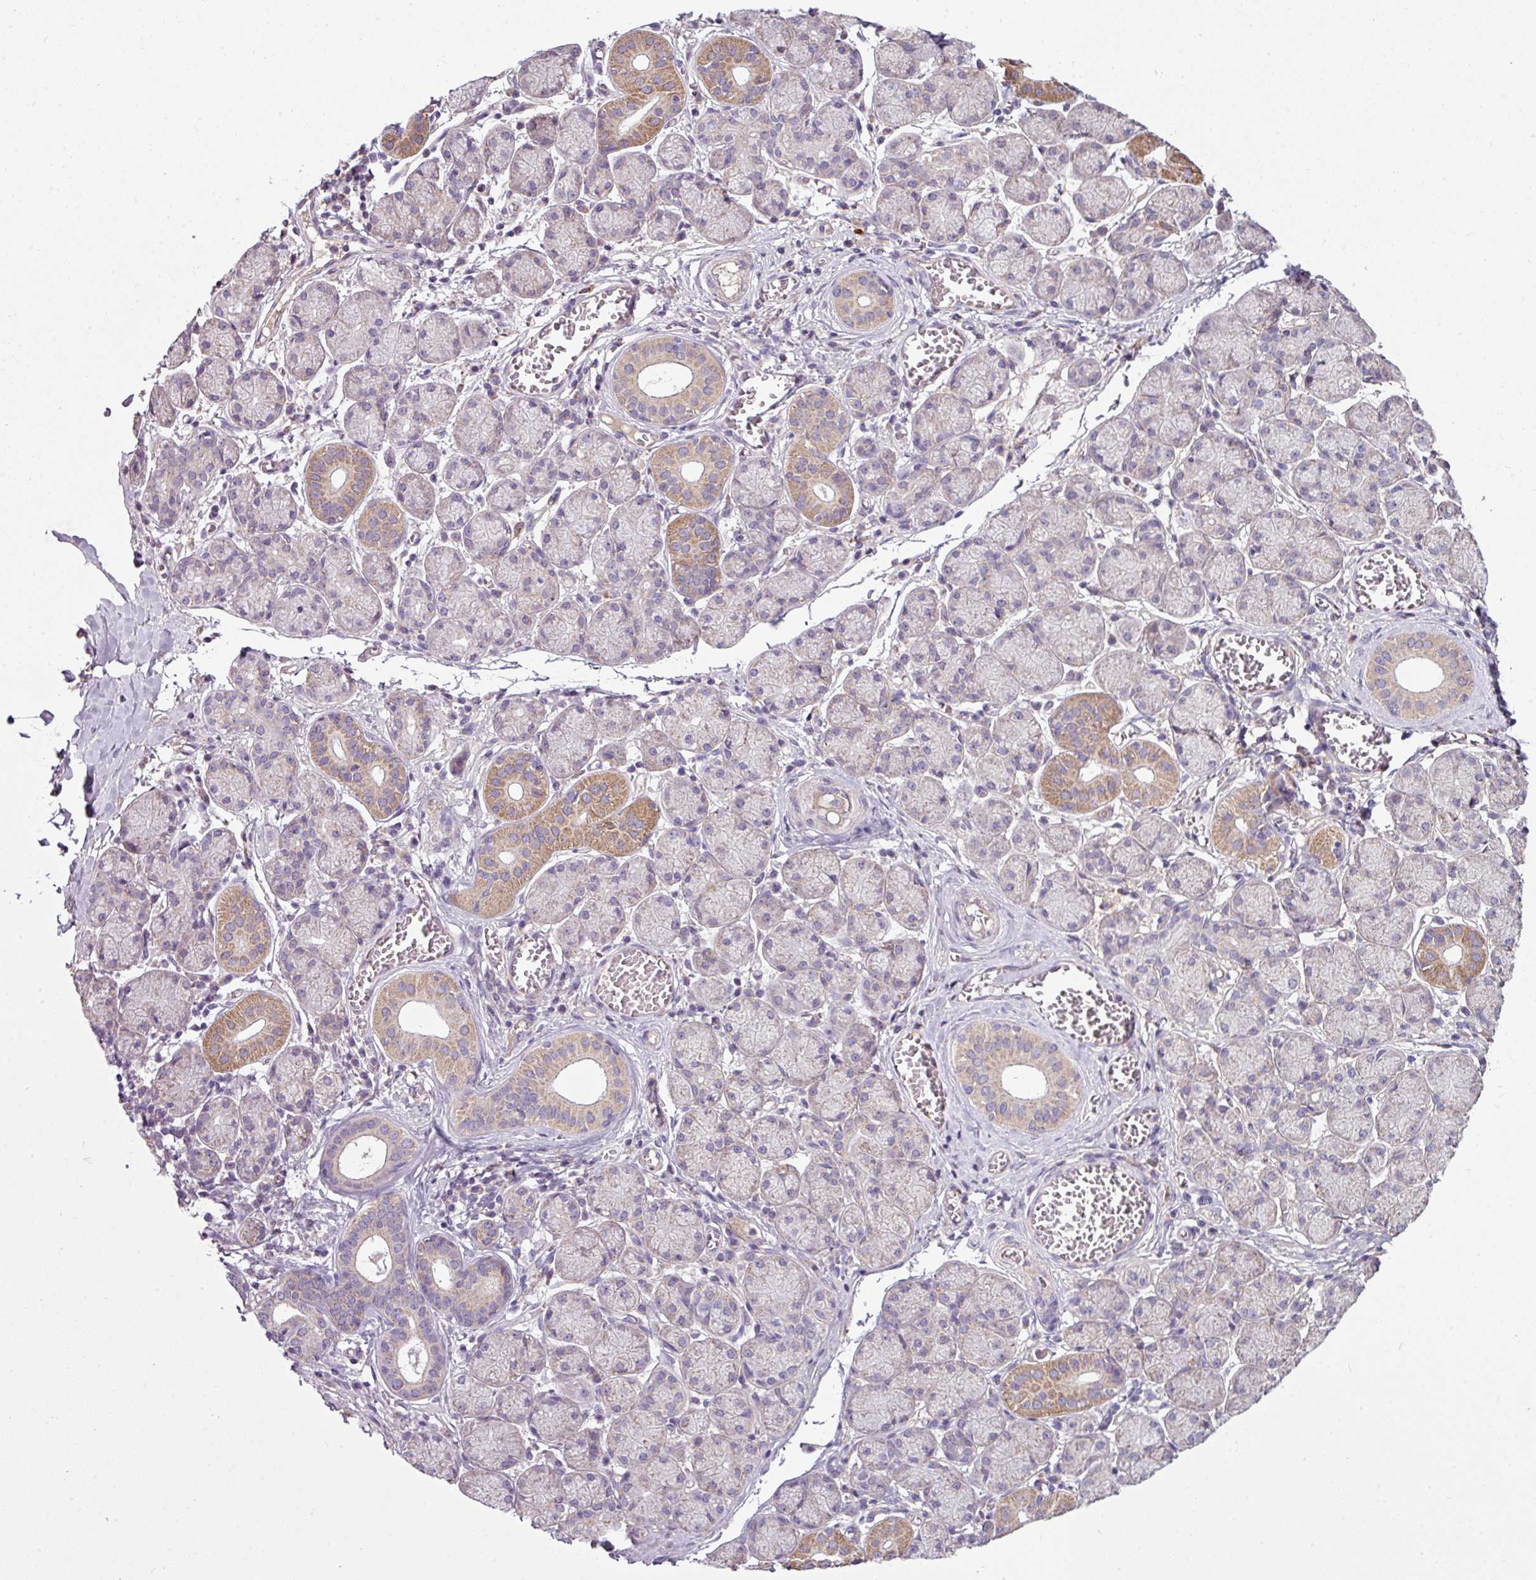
{"staining": {"intensity": "moderate", "quantity": "25%-75%", "location": "cytoplasmic/membranous"}, "tissue": "salivary gland", "cell_type": "Glandular cells", "image_type": "normal", "snomed": [{"axis": "morphology", "description": "Normal tissue, NOS"}, {"axis": "topography", "description": "Salivary gland"}], "caption": "Salivary gland stained with DAB (3,3'-diaminobenzidine) immunohistochemistry (IHC) displays medium levels of moderate cytoplasmic/membranous positivity in about 25%-75% of glandular cells. Using DAB (brown) and hematoxylin (blue) stains, captured at high magnification using brightfield microscopy.", "gene": "LRRC9", "patient": {"sex": "female", "age": 24}}